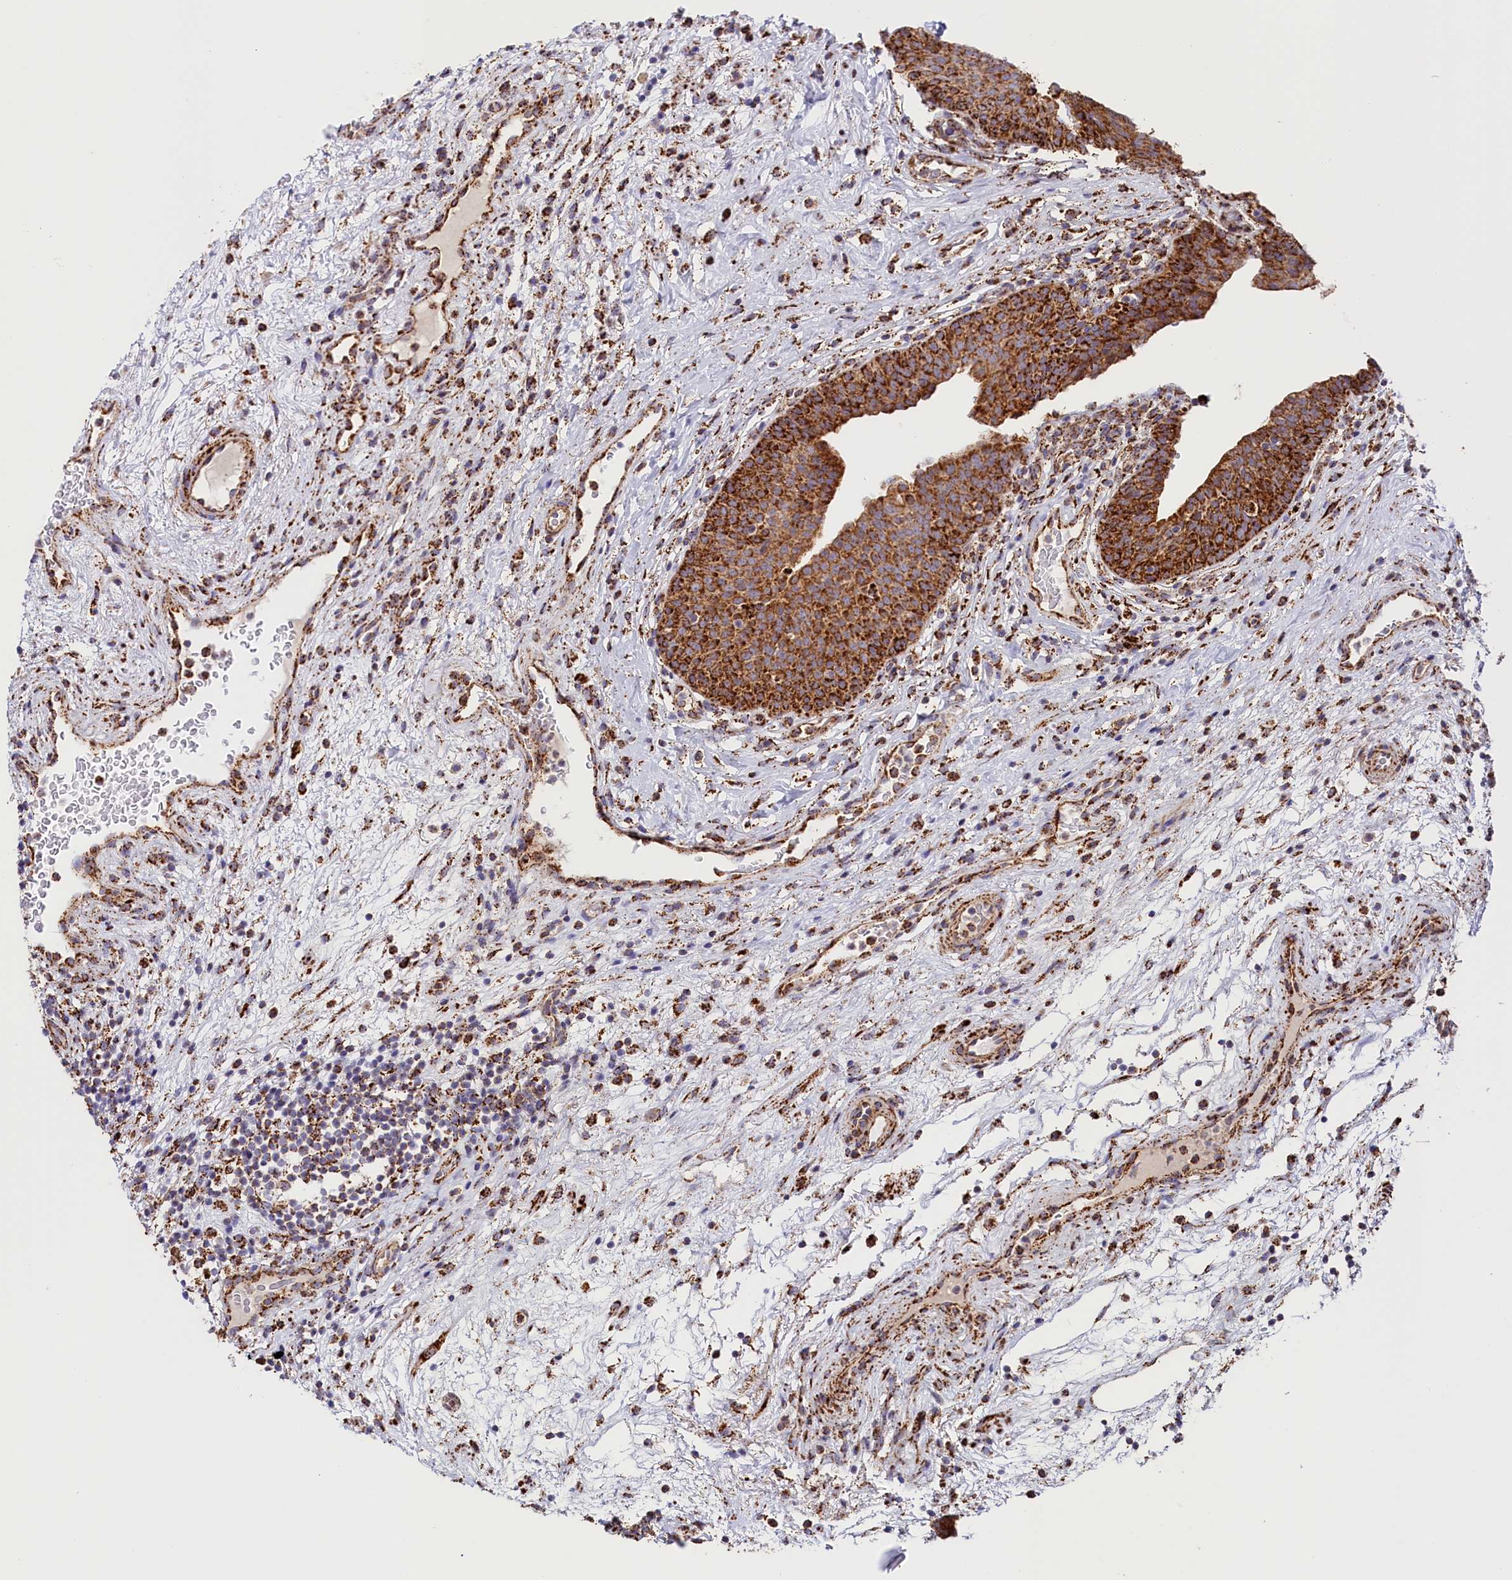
{"staining": {"intensity": "strong", "quantity": ">75%", "location": "cytoplasmic/membranous"}, "tissue": "urinary bladder", "cell_type": "Urothelial cells", "image_type": "normal", "snomed": [{"axis": "morphology", "description": "Normal tissue, NOS"}, {"axis": "topography", "description": "Urinary bladder"}], "caption": "A high amount of strong cytoplasmic/membranous positivity is identified in approximately >75% of urothelial cells in normal urinary bladder. (IHC, brightfield microscopy, high magnification).", "gene": "AKTIP", "patient": {"sex": "male", "age": 71}}